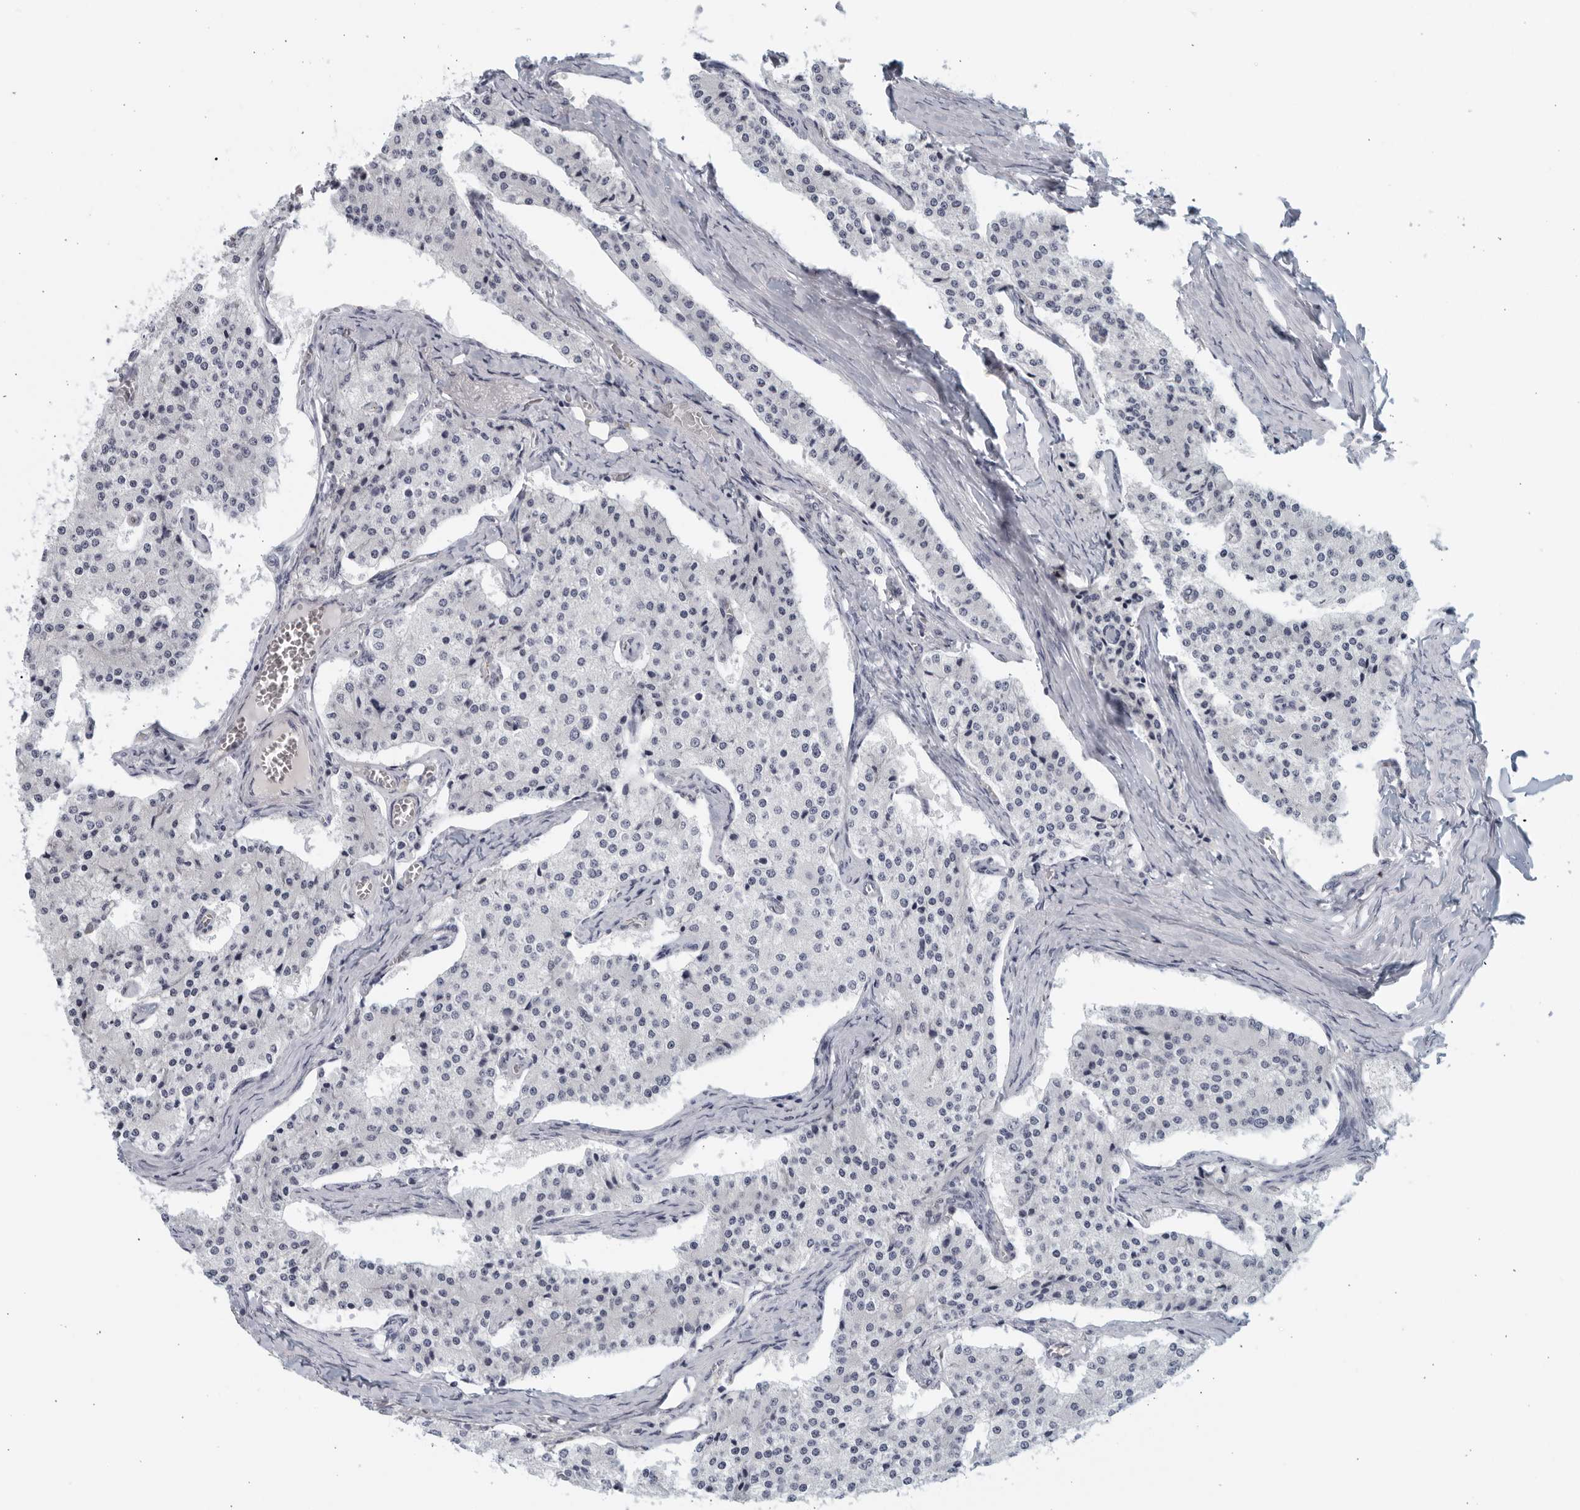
{"staining": {"intensity": "negative", "quantity": "none", "location": "none"}, "tissue": "carcinoid", "cell_type": "Tumor cells", "image_type": "cancer", "snomed": [{"axis": "morphology", "description": "Carcinoid, malignant, NOS"}, {"axis": "topography", "description": "Colon"}], "caption": "Immunohistochemical staining of human carcinoid reveals no significant positivity in tumor cells.", "gene": "MATN1", "patient": {"sex": "female", "age": 52}}